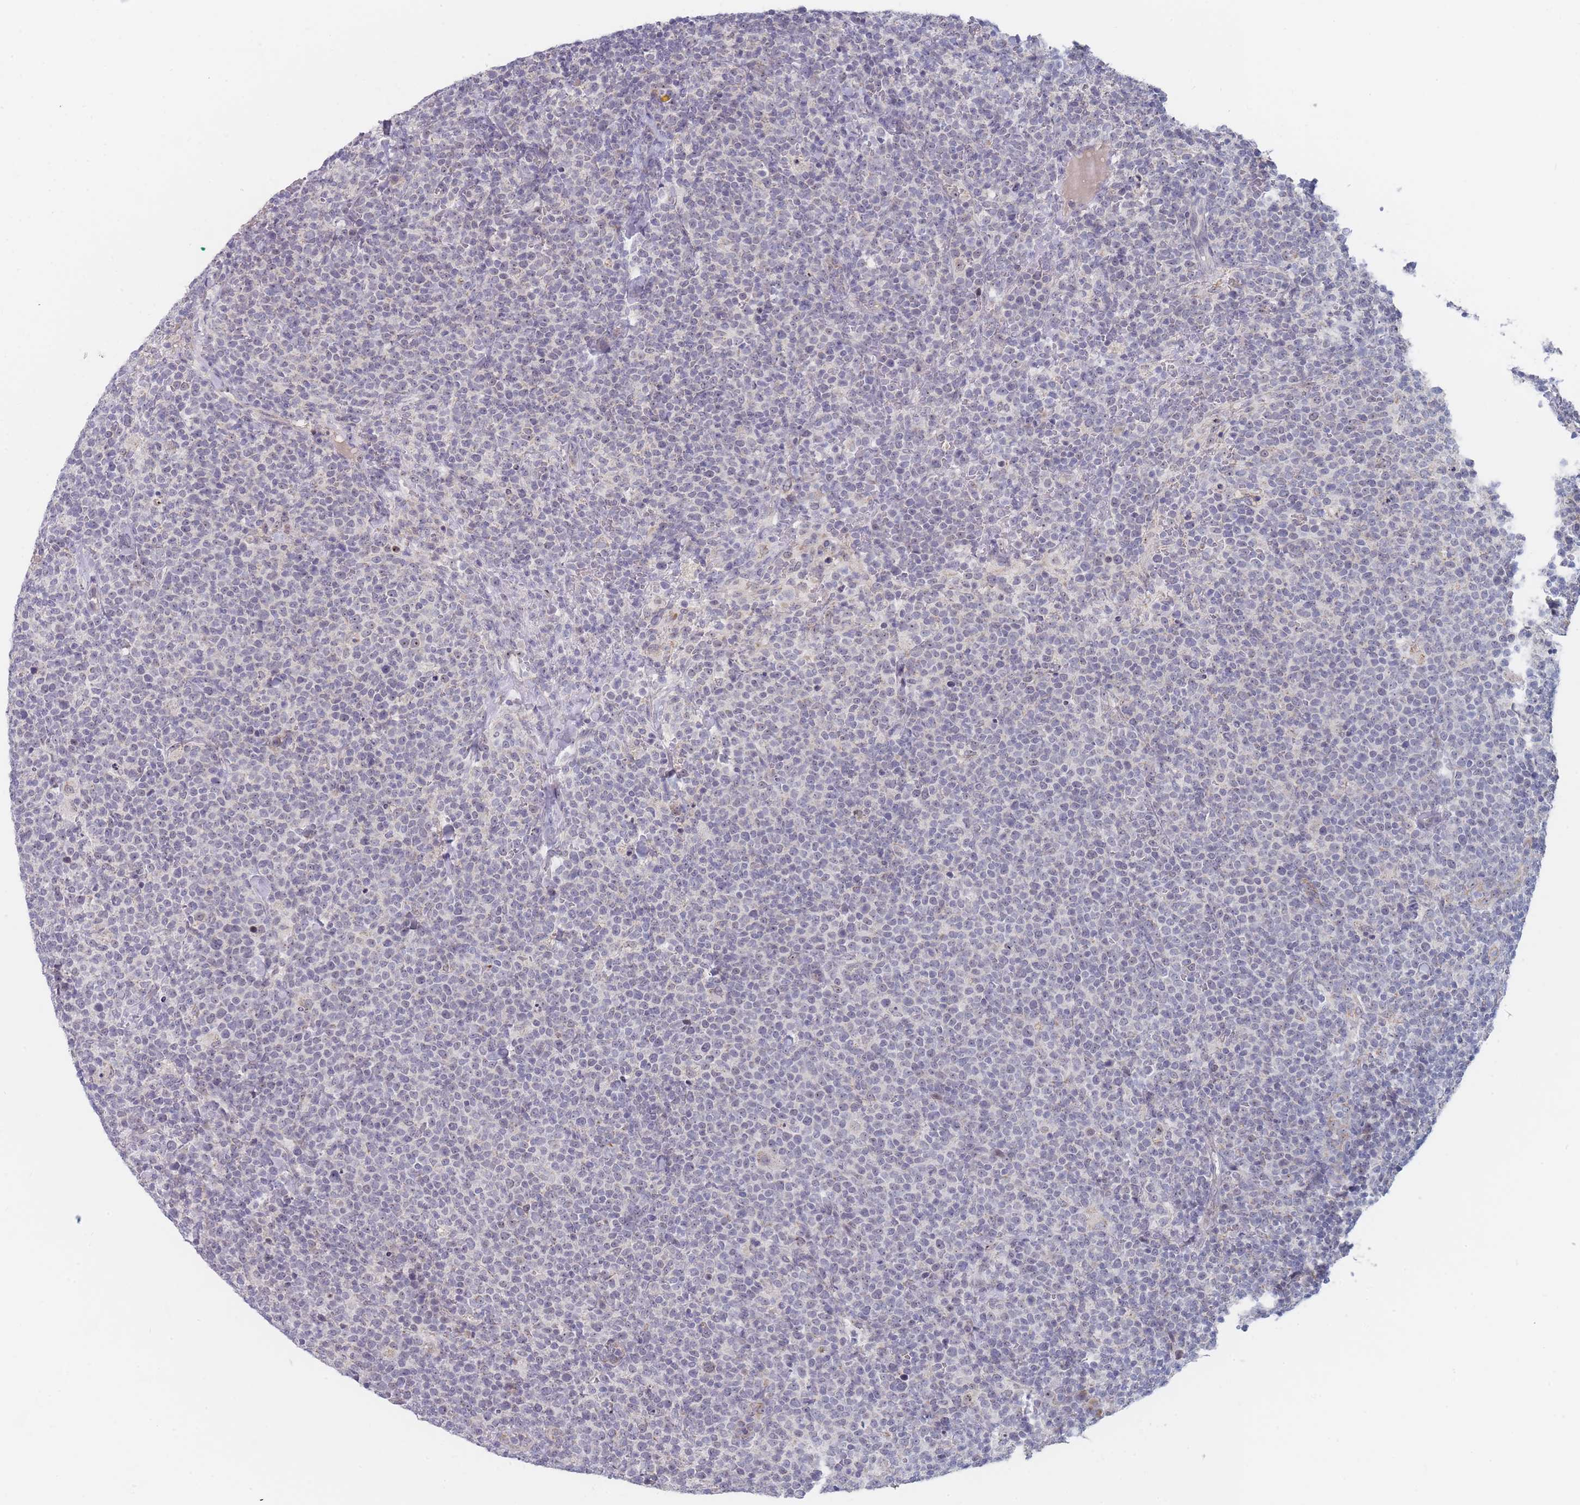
{"staining": {"intensity": "negative", "quantity": "none", "location": "none"}, "tissue": "lymphoma", "cell_type": "Tumor cells", "image_type": "cancer", "snomed": [{"axis": "morphology", "description": "Malignant lymphoma, non-Hodgkin's type, High grade"}, {"axis": "topography", "description": "Lymph node"}], "caption": "The micrograph displays no staining of tumor cells in lymphoma. (DAB immunohistochemistry (IHC) with hematoxylin counter stain).", "gene": "RNF8", "patient": {"sex": "male", "age": 61}}